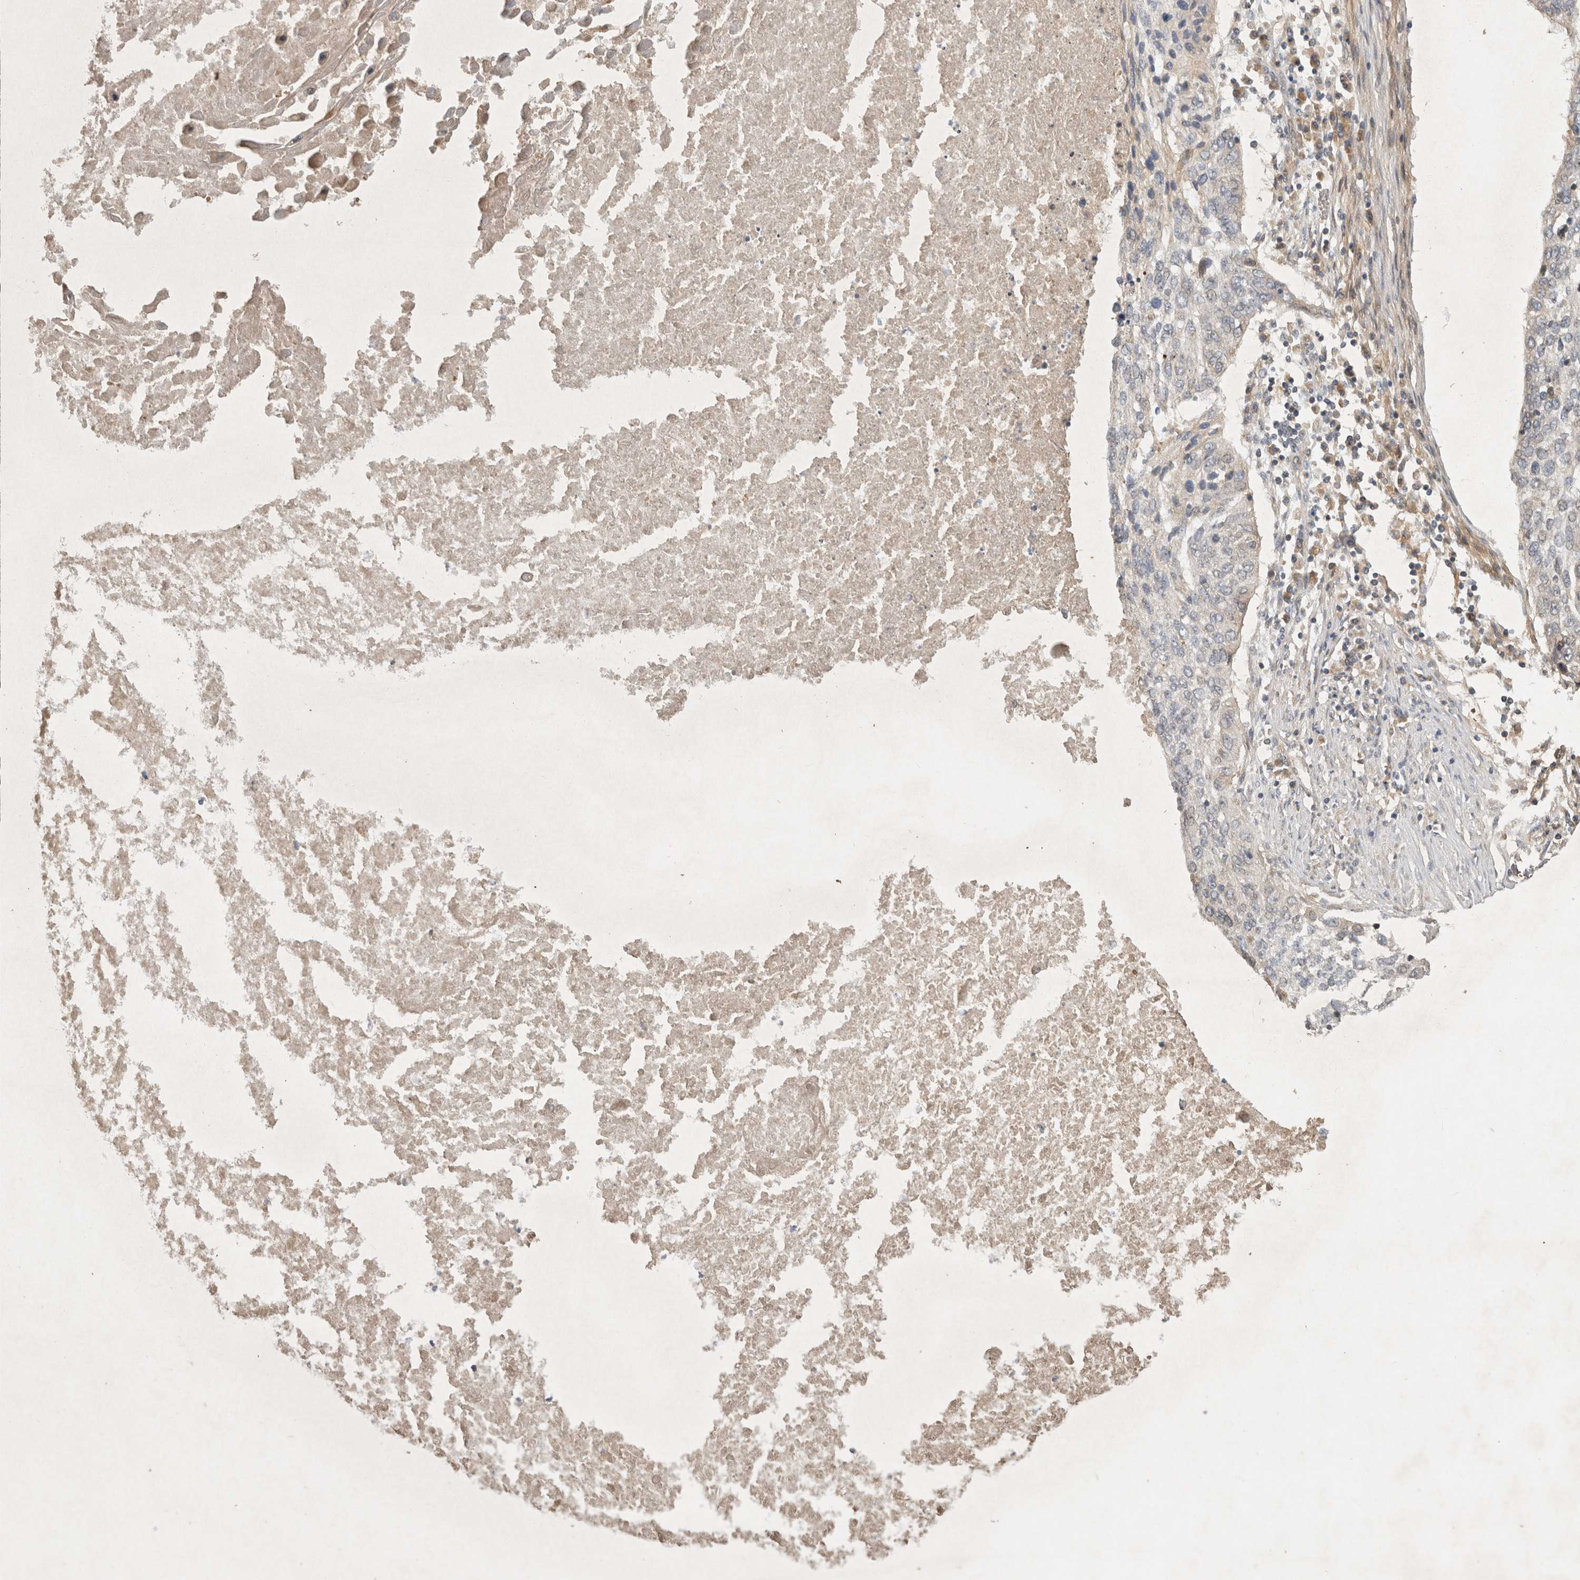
{"staining": {"intensity": "negative", "quantity": "none", "location": "none"}, "tissue": "lung cancer", "cell_type": "Tumor cells", "image_type": "cancer", "snomed": [{"axis": "morphology", "description": "Squamous cell carcinoma, NOS"}, {"axis": "topography", "description": "Lung"}], "caption": "Immunohistochemistry (IHC) photomicrograph of squamous cell carcinoma (lung) stained for a protein (brown), which reveals no staining in tumor cells.", "gene": "PPP1R42", "patient": {"sex": "female", "age": 63}}